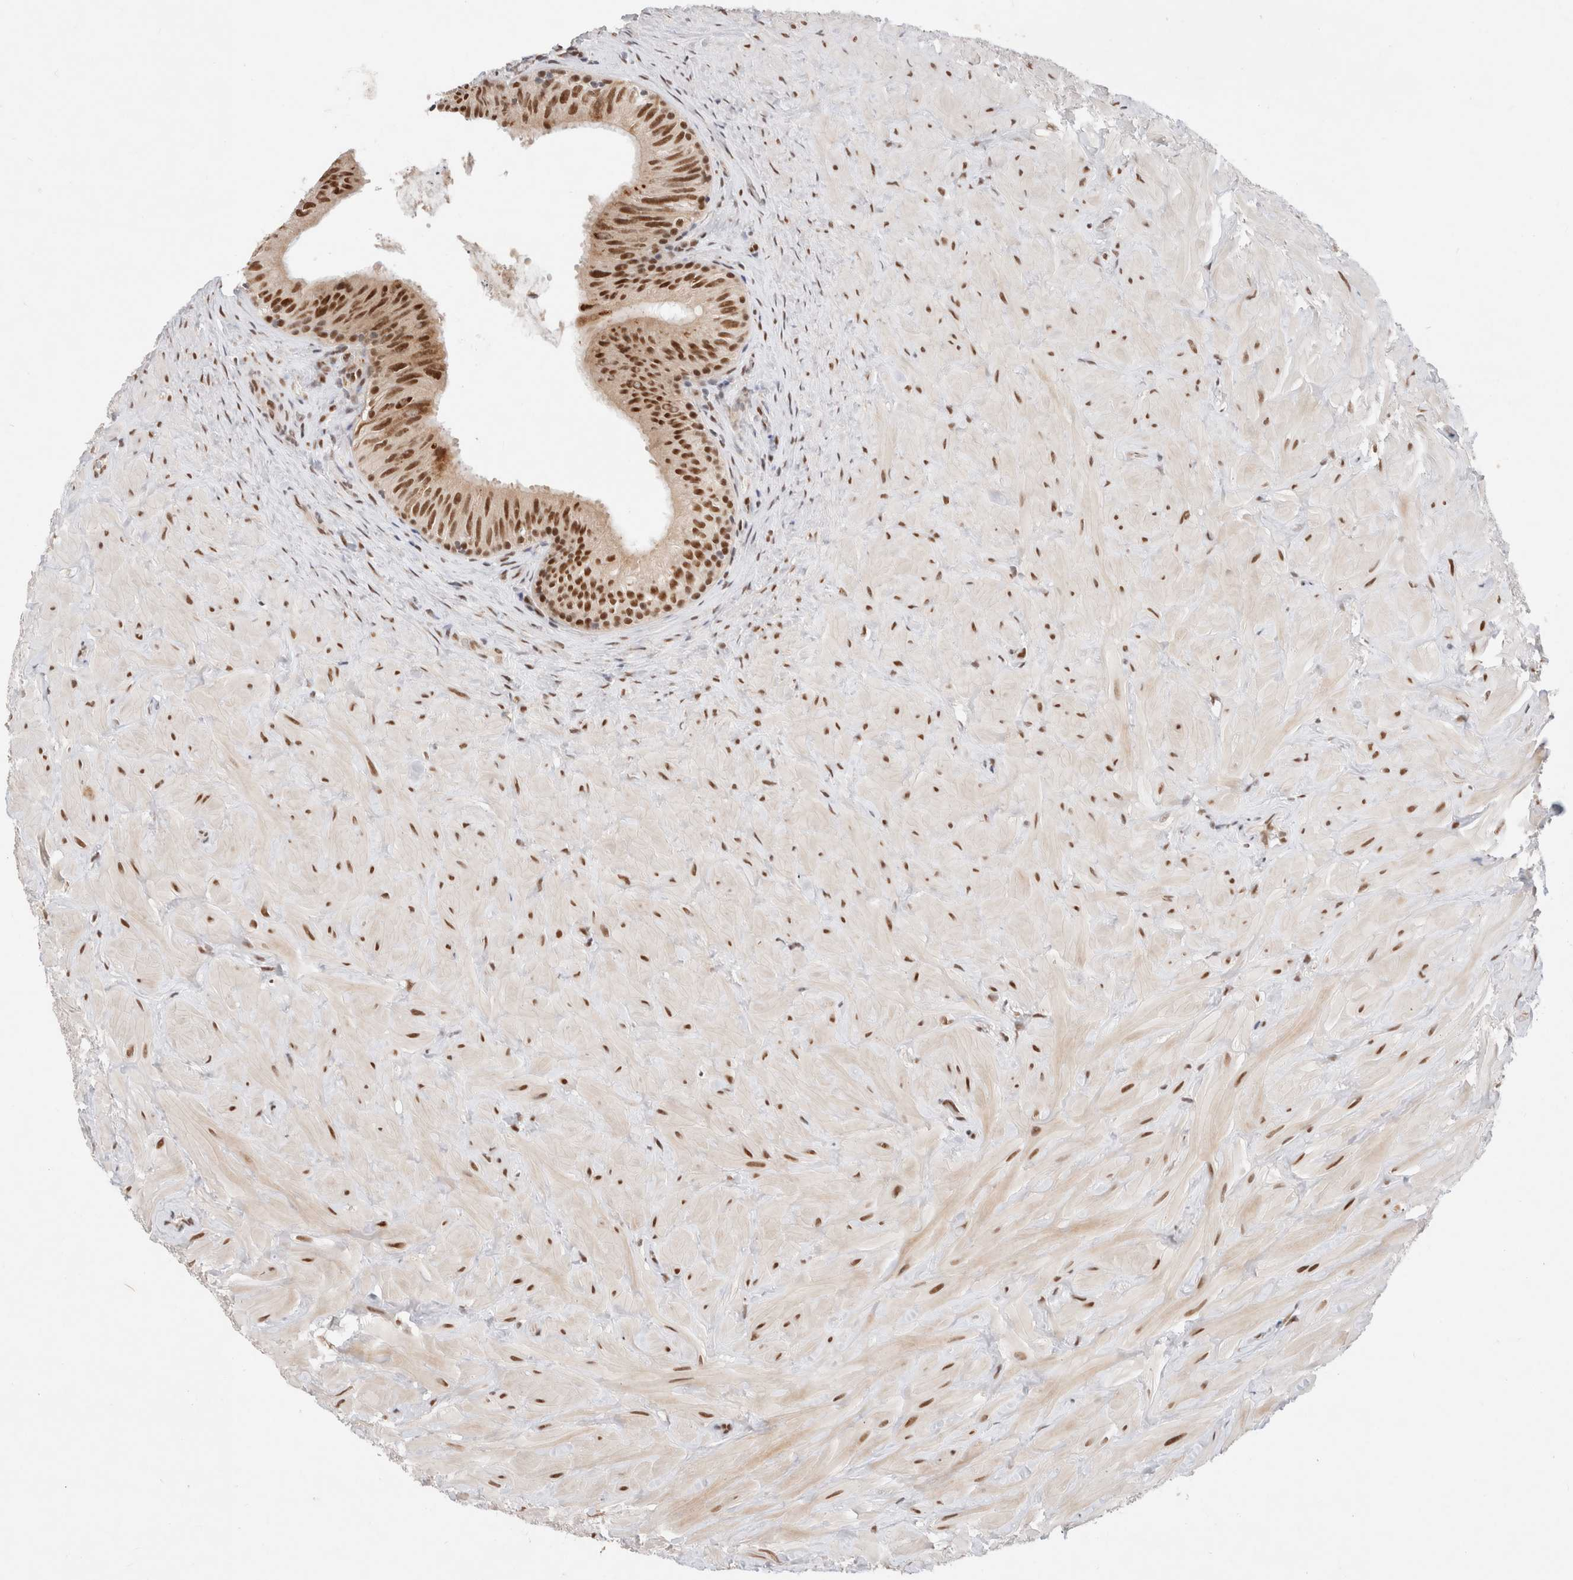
{"staining": {"intensity": "strong", "quantity": ">75%", "location": "nuclear"}, "tissue": "epididymis", "cell_type": "Glandular cells", "image_type": "normal", "snomed": [{"axis": "morphology", "description": "Normal tissue, NOS"}, {"axis": "topography", "description": "Soft tissue"}, {"axis": "topography", "description": "Epididymis"}], "caption": "Approximately >75% of glandular cells in normal human epididymis display strong nuclear protein staining as visualized by brown immunohistochemical staining.", "gene": "GTF2I", "patient": {"sex": "male", "age": 26}}